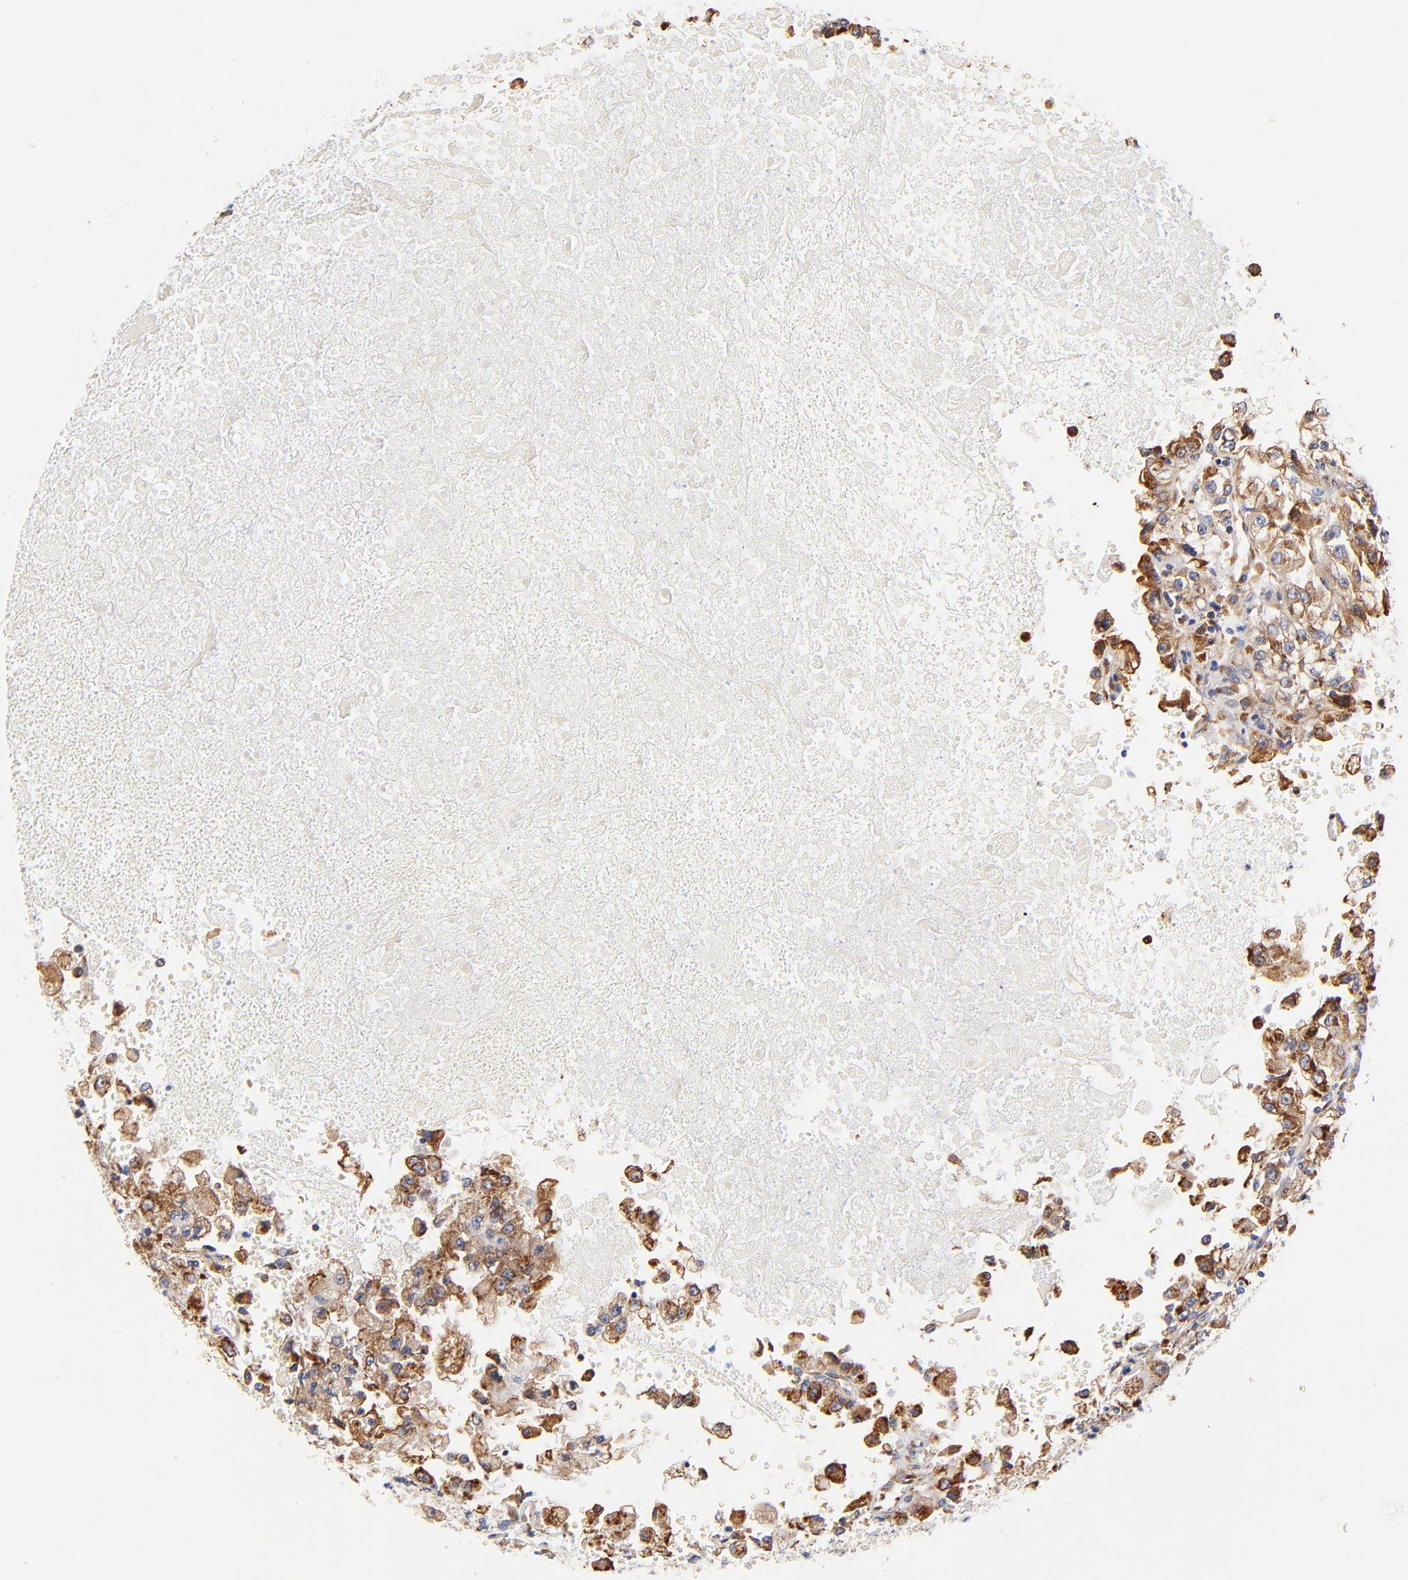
{"staining": {"intensity": "moderate", "quantity": "25%-75%", "location": "cytoplasmic/membranous"}, "tissue": "renal cancer", "cell_type": "Tumor cells", "image_type": "cancer", "snomed": [{"axis": "morphology", "description": "Adenocarcinoma, NOS"}, {"axis": "topography", "description": "Kidney"}], "caption": "Immunohistochemistry (IHC) of renal cancer (adenocarcinoma) displays medium levels of moderate cytoplasmic/membranous expression in about 25%-75% of tumor cells.", "gene": "RPL27", "patient": {"sex": "female", "age": 83}}